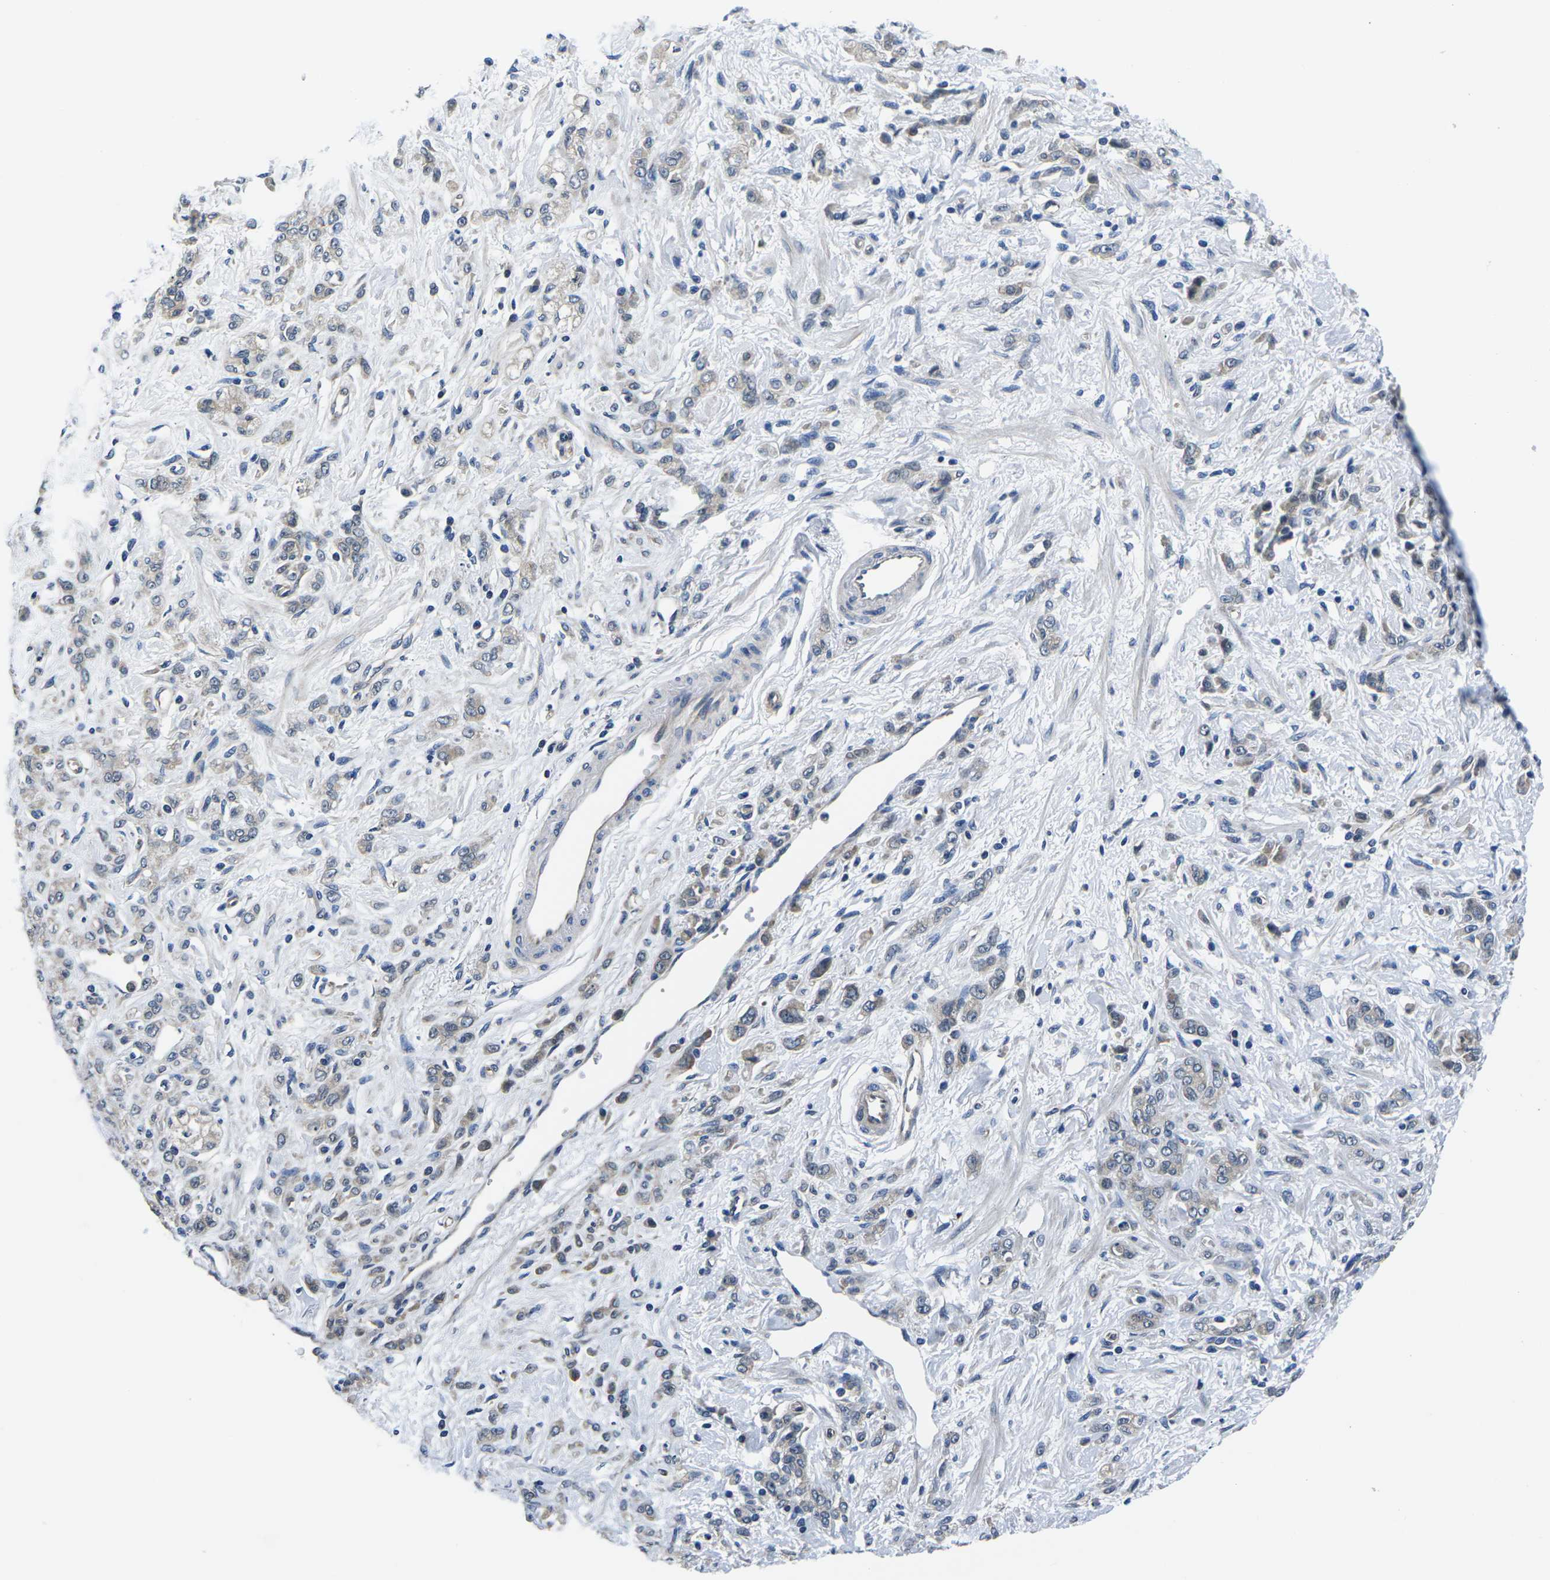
{"staining": {"intensity": "weak", "quantity": ">75%", "location": "cytoplasmic/membranous"}, "tissue": "stomach cancer", "cell_type": "Tumor cells", "image_type": "cancer", "snomed": [{"axis": "morphology", "description": "Normal tissue, NOS"}, {"axis": "morphology", "description": "Adenocarcinoma, NOS"}, {"axis": "topography", "description": "Stomach"}], "caption": "A brown stain shows weak cytoplasmic/membranous expression of a protein in human stomach cancer tumor cells.", "gene": "GSK3B", "patient": {"sex": "male", "age": 82}}